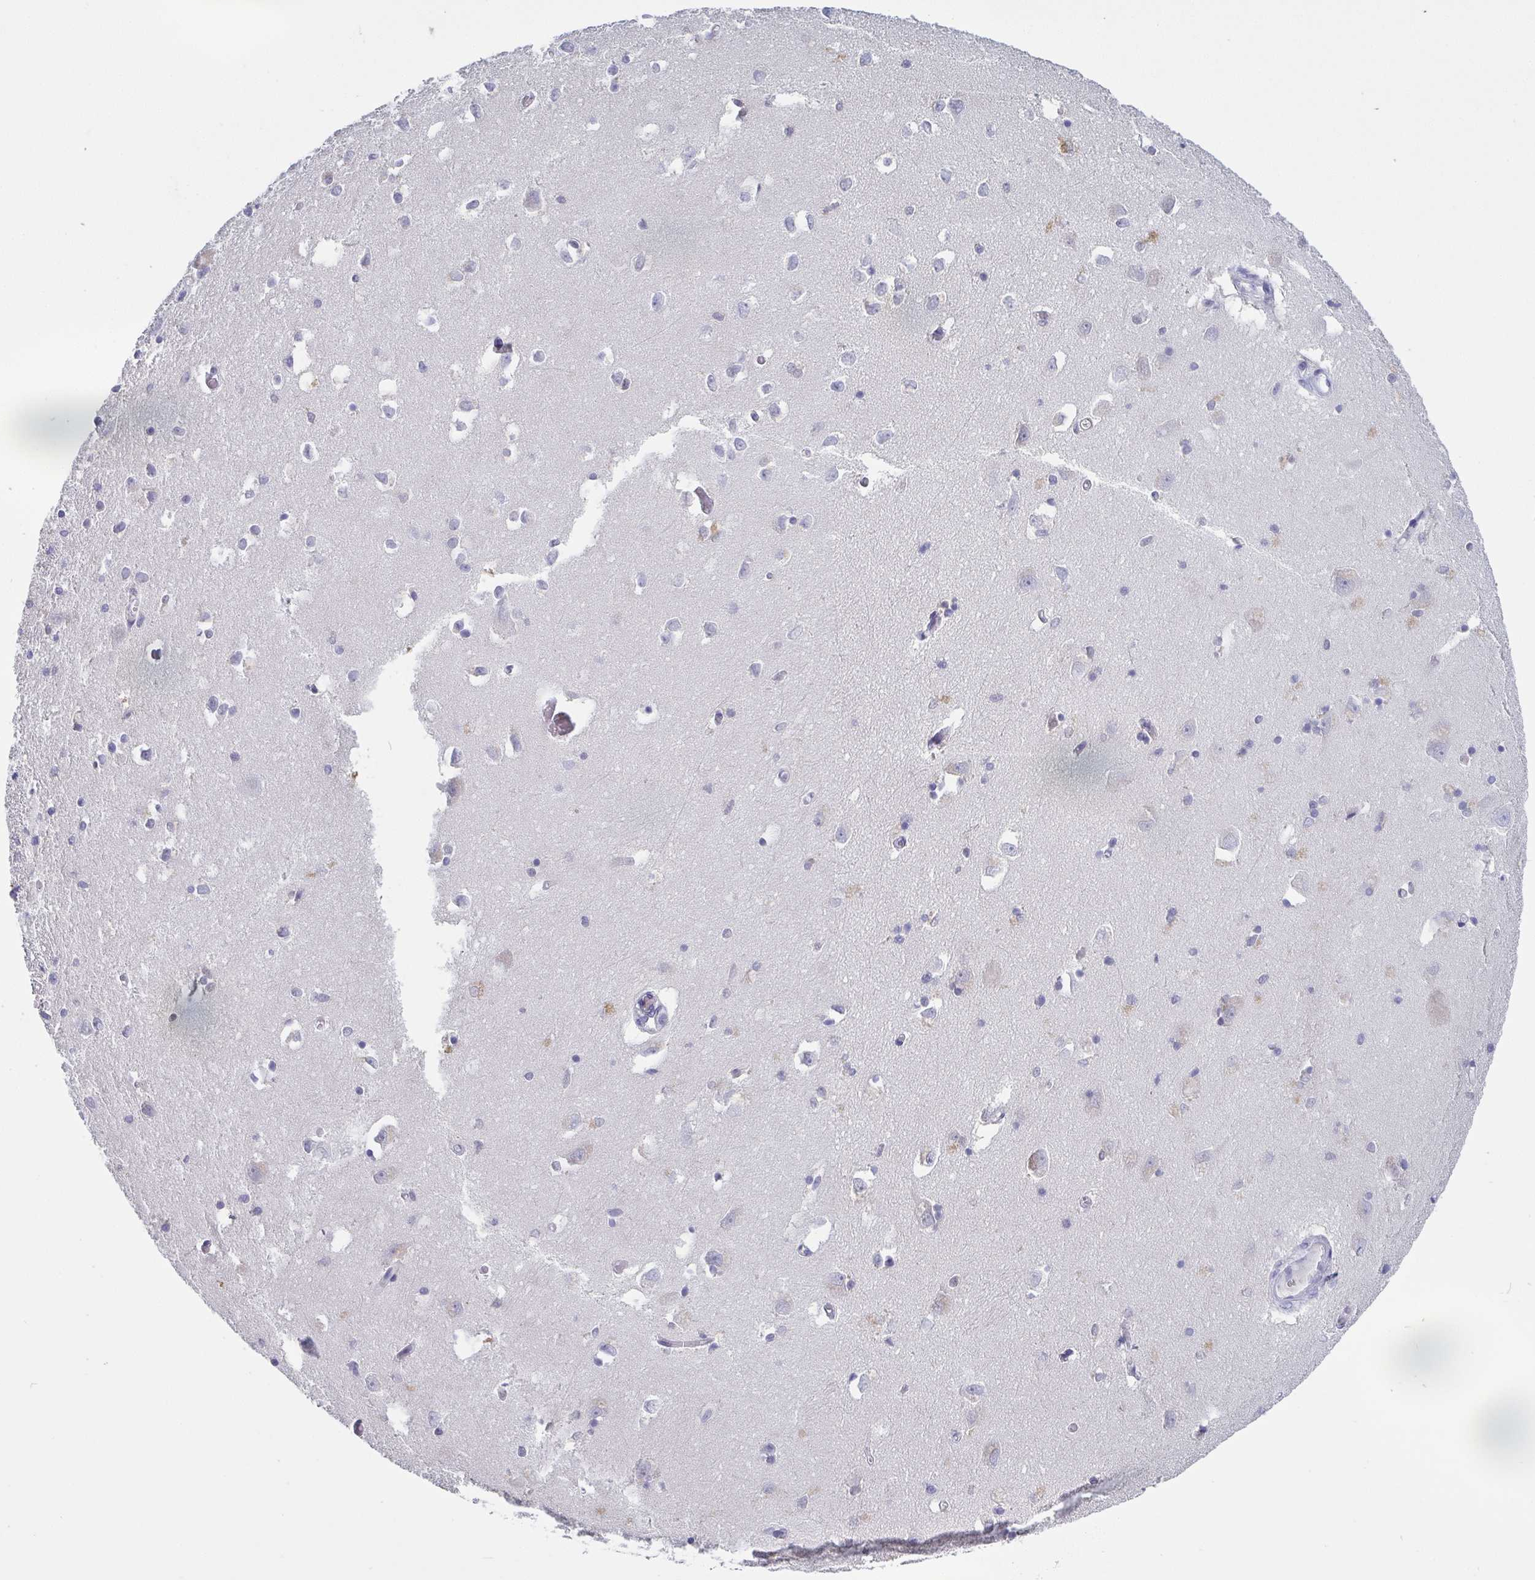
{"staining": {"intensity": "negative", "quantity": "none", "location": "none"}, "tissue": "caudate", "cell_type": "Glial cells", "image_type": "normal", "snomed": [{"axis": "morphology", "description": "Normal tissue, NOS"}, {"axis": "topography", "description": "Lateral ventricle wall"}, {"axis": "topography", "description": "Hippocampus"}], "caption": "IHC of unremarkable human caudate demonstrates no expression in glial cells.", "gene": "IDH1", "patient": {"sex": "female", "age": 63}}